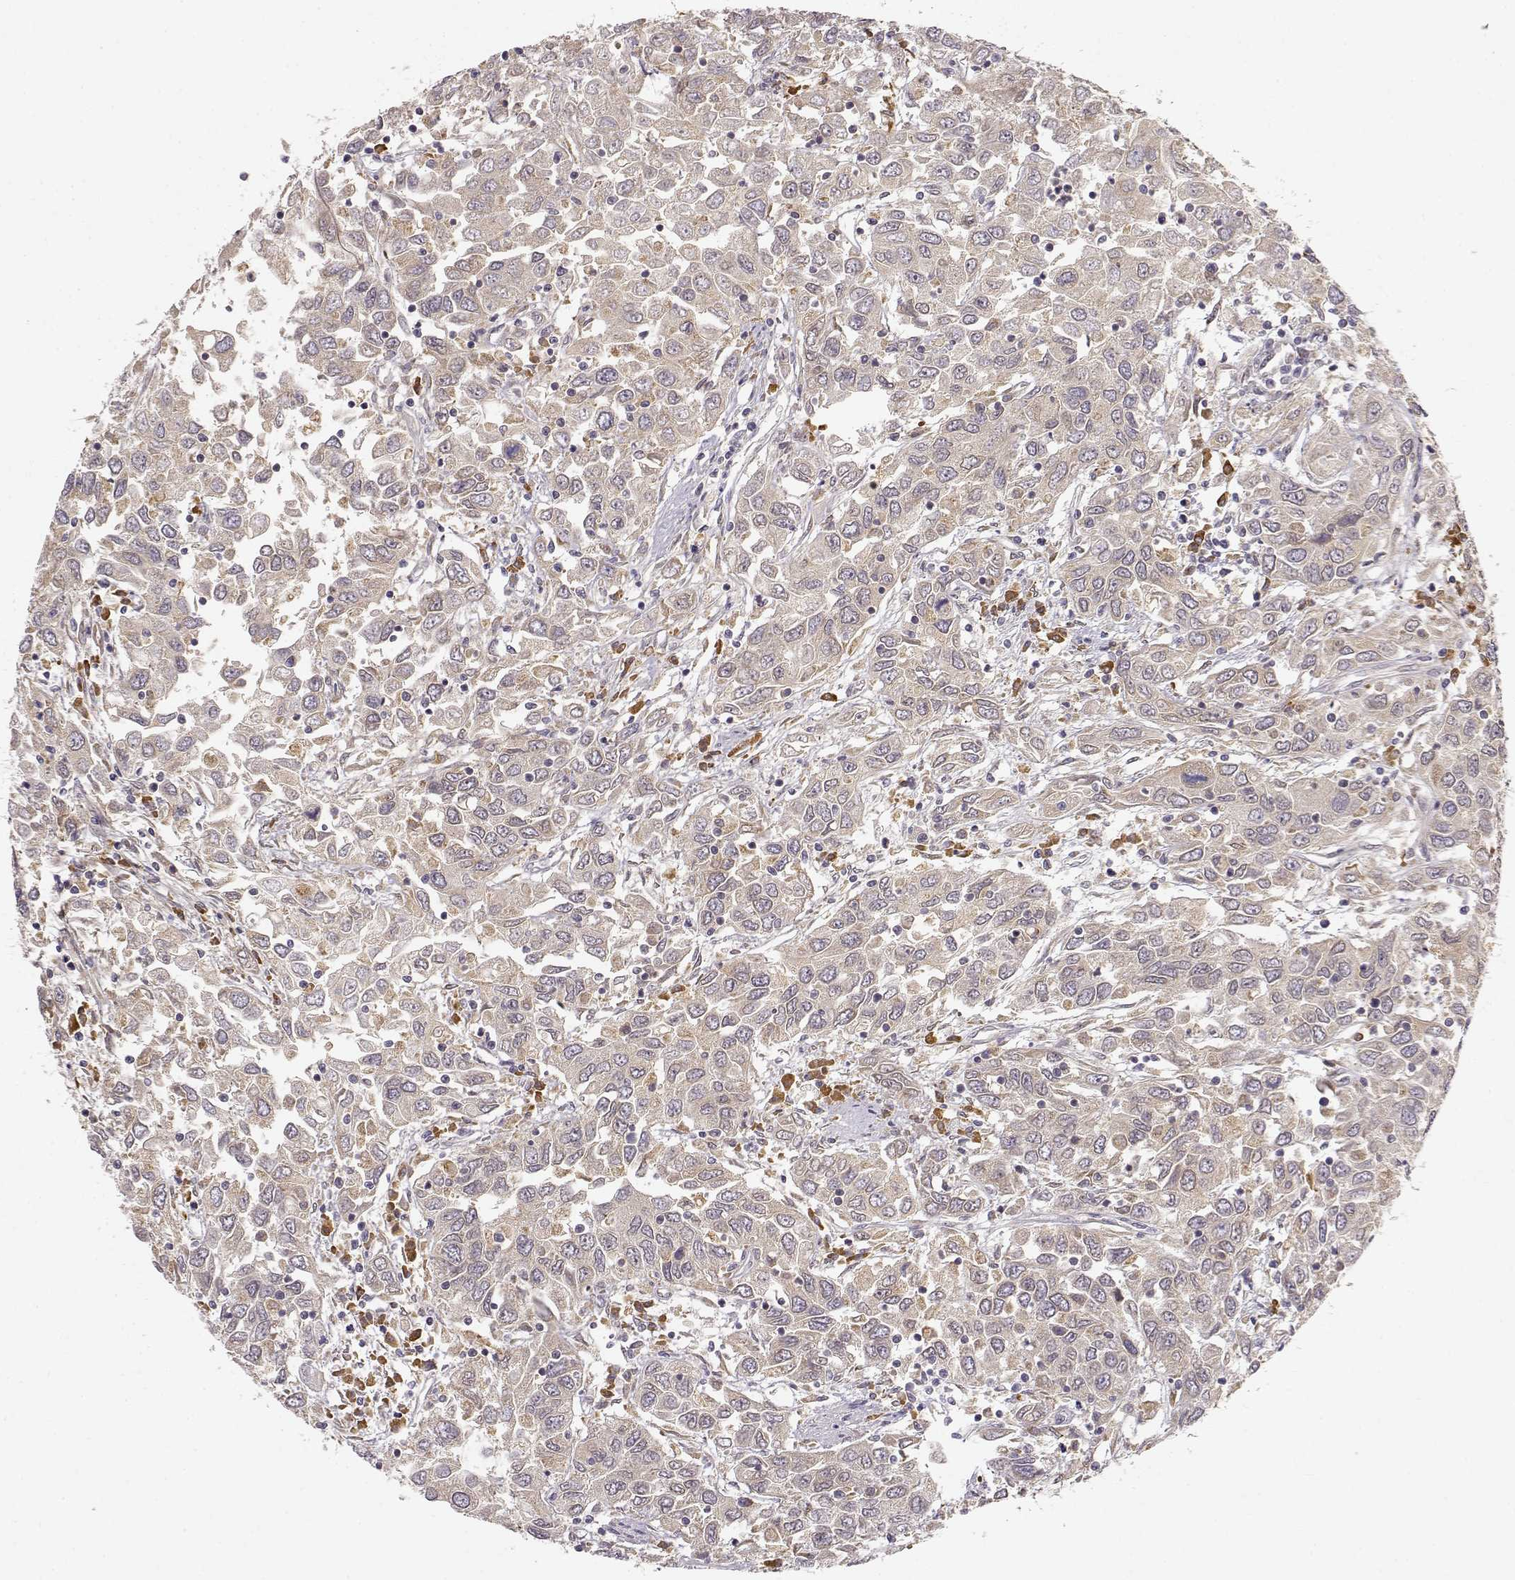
{"staining": {"intensity": "weak", "quantity": "<25%", "location": "cytoplasmic/membranous"}, "tissue": "urothelial cancer", "cell_type": "Tumor cells", "image_type": "cancer", "snomed": [{"axis": "morphology", "description": "Urothelial carcinoma, High grade"}, {"axis": "topography", "description": "Urinary bladder"}], "caption": "Urothelial carcinoma (high-grade) was stained to show a protein in brown. There is no significant positivity in tumor cells. (DAB IHC, high magnification).", "gene": "ERGIC2", "patient": {"sex": "male", "age": 76}}